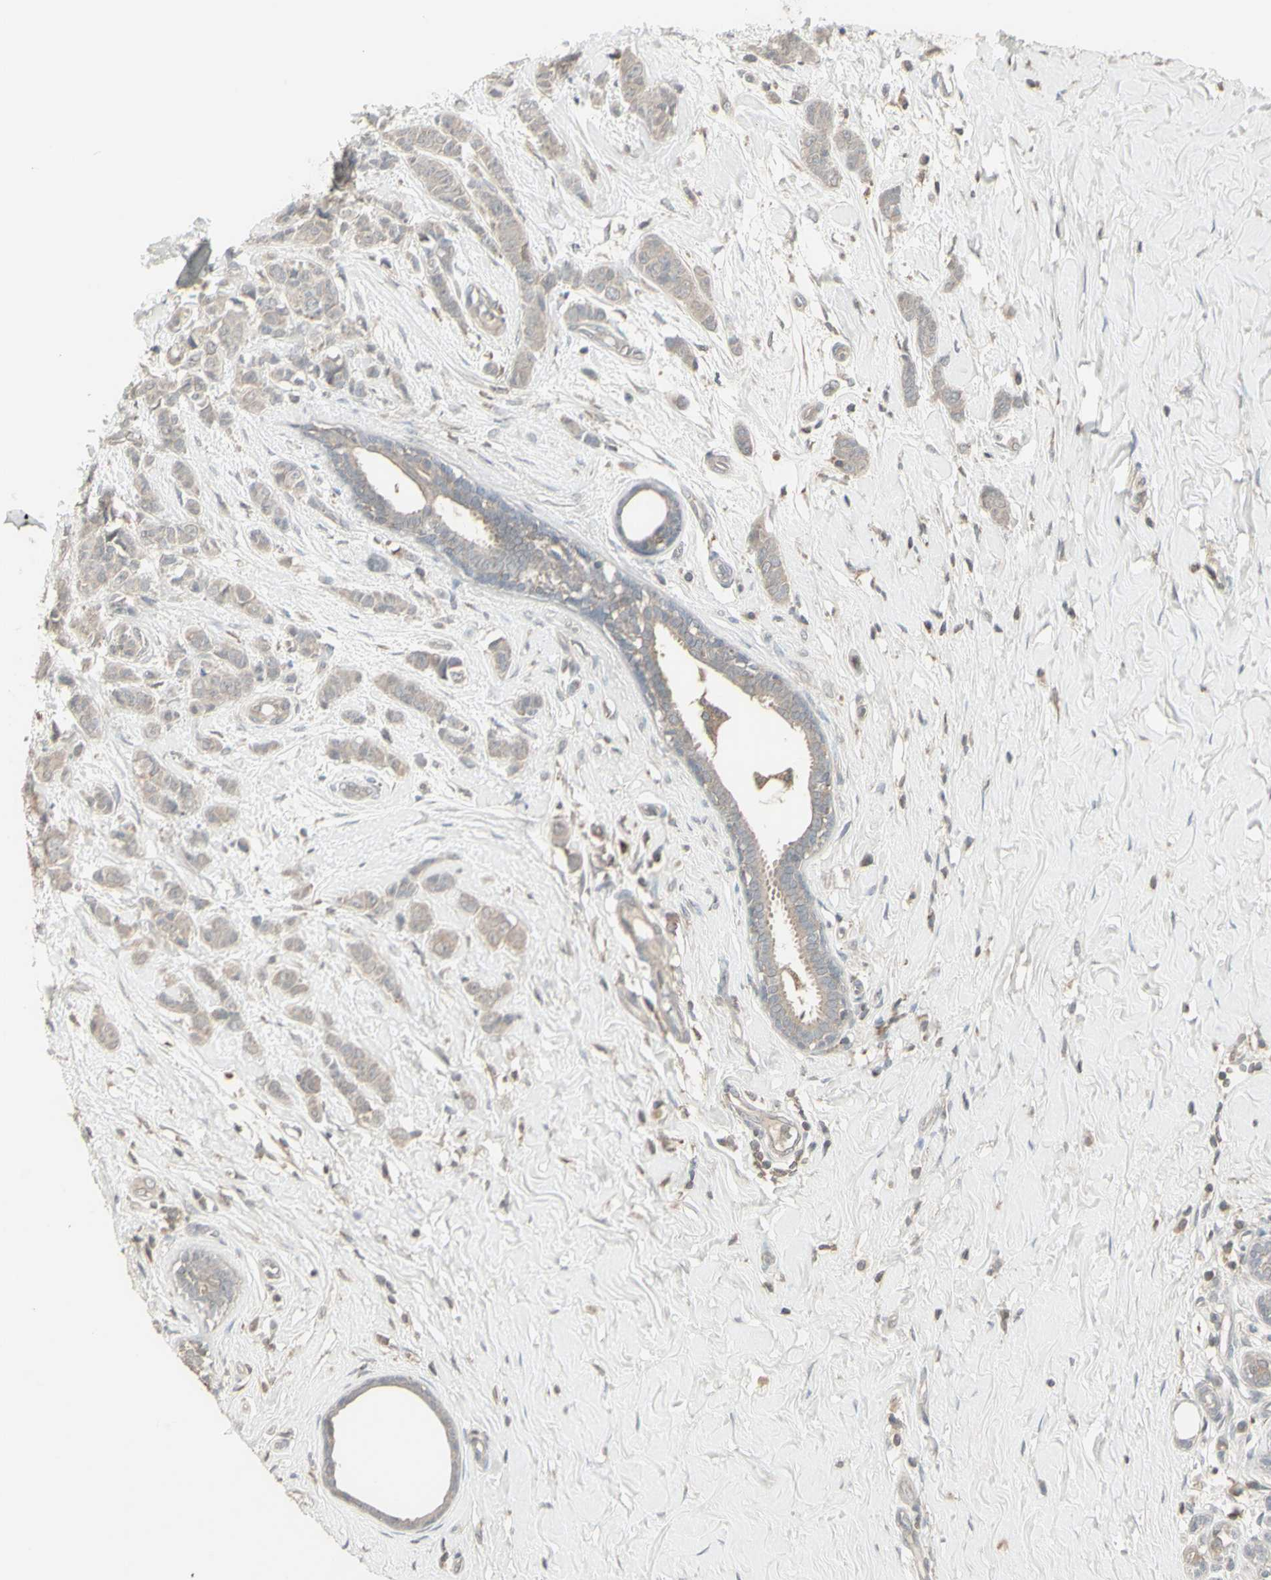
{"staining": {"intensity": "negative", "quantity": "none", "location": "none"}, "tissue": "breast cancer", "cell_type": "Tumor cells", "image_type": "cancer", "snomed": [{"axis": "morphology", "description": "Normal tissue, NOS"}, {"axis": "morphology", "description": "Duct carcinoma"}, {"axis": "topography", "description": "Breast"}], "caption": "Protein analysis of breast cancer (intraductal carcinoma) reveals no significant expression in tumor cells.", "gene": "CSK", "patient": {"sex": "female", "age": 40}}